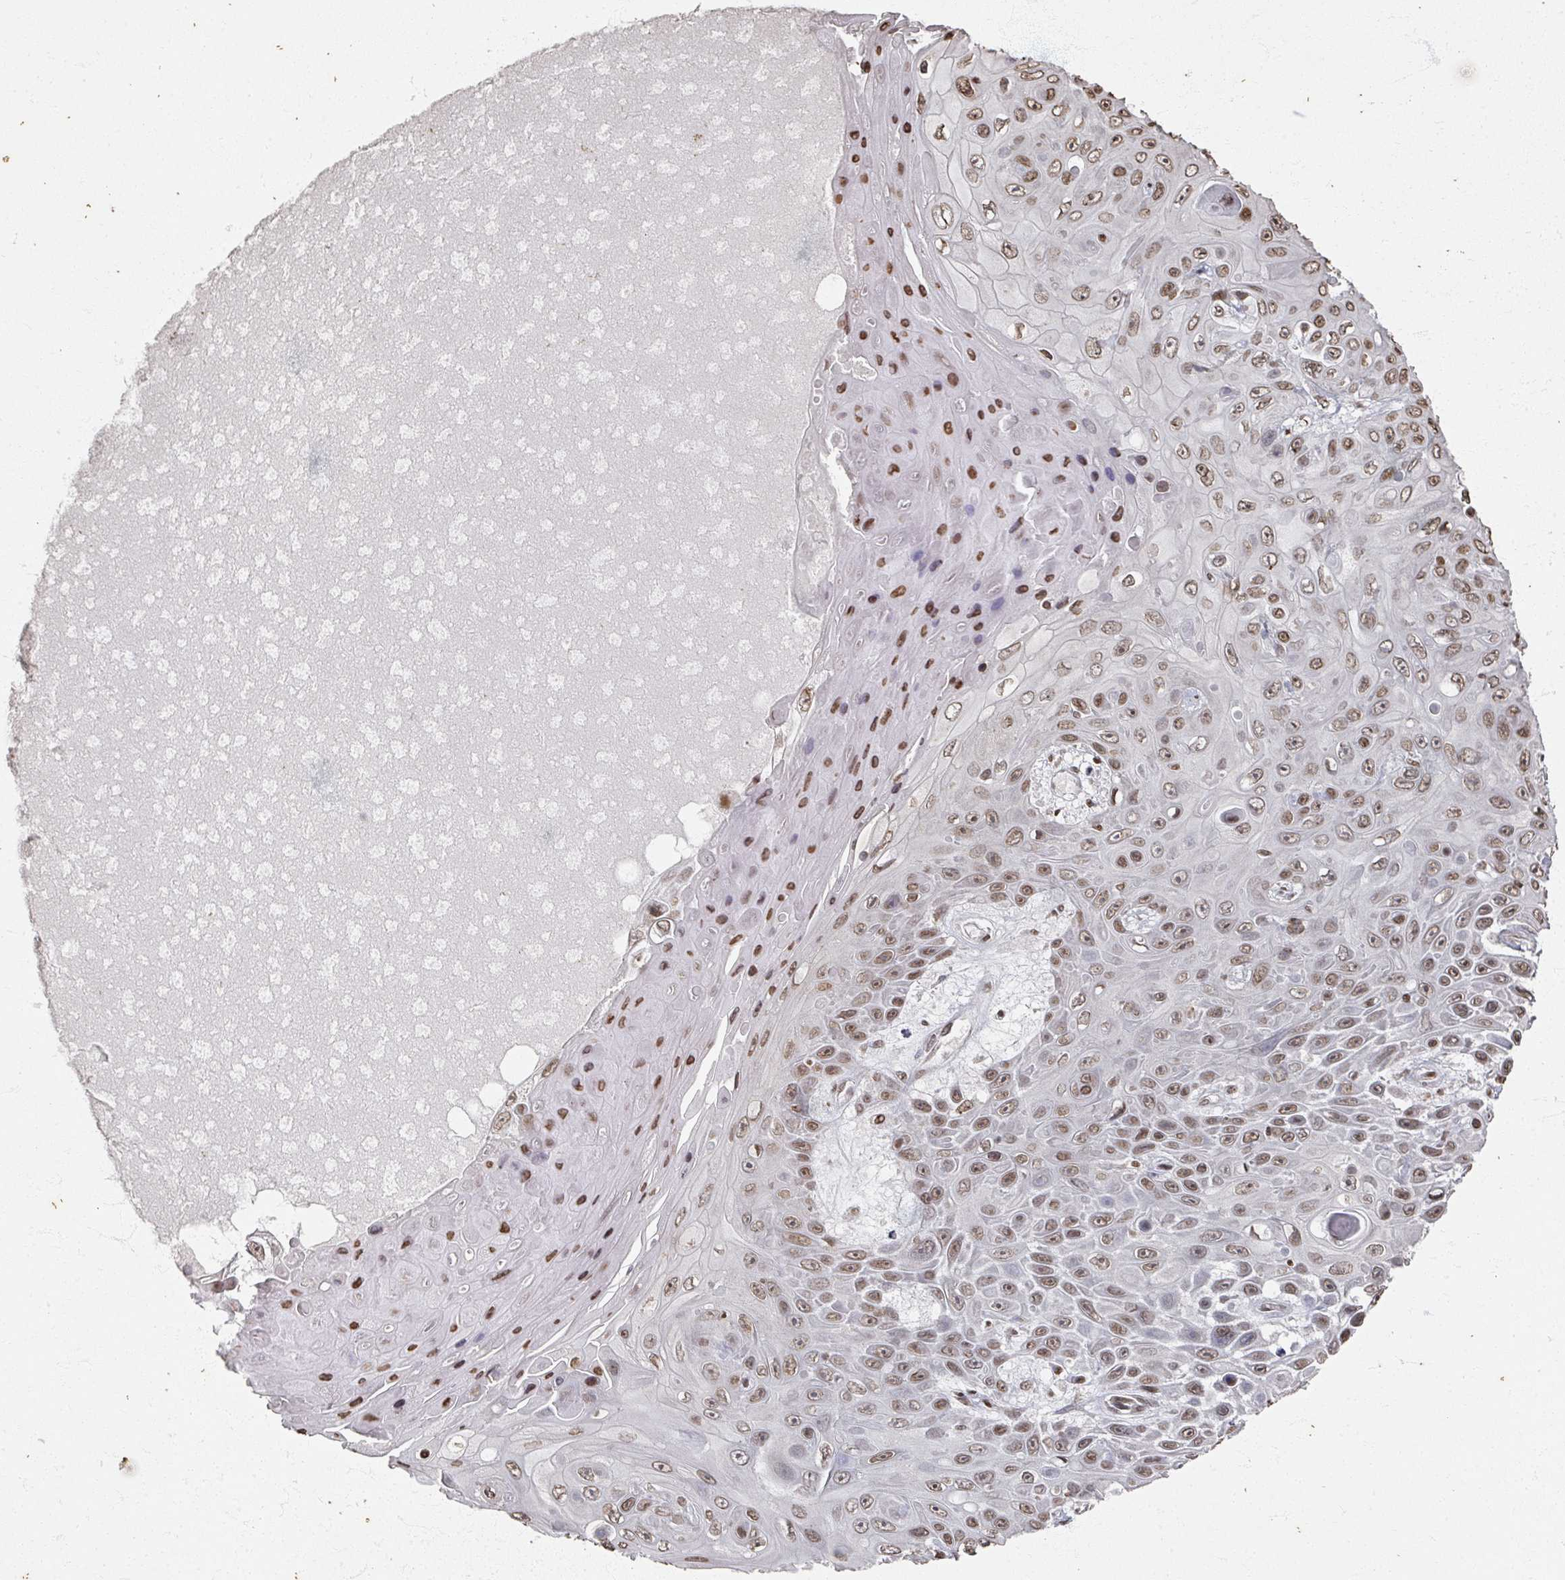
{"staining": {"intensity": "moderate", "quantity": ">75%", "location": "nuclear"}, "tissue": "skin cancer", "cell_type": "Tumor cells", "image_type": "cancer", "snomed": [{"axis": "morphology", "description": "Squamous cell carcinoma, NOS"}, {"axis": "topography", "description": "Skin"}], "caption": "IHC histopathology image of neoplastic tissue: human squamous cell carcinoma (skin) stained using IHC displays medium levels of moderate protein expression localized specifically in the nuclear of tumor cells, appearing as a nuclear brown color.", "gene": "DCUN1D5", "patient": {"sex": "male", "age": 82}}